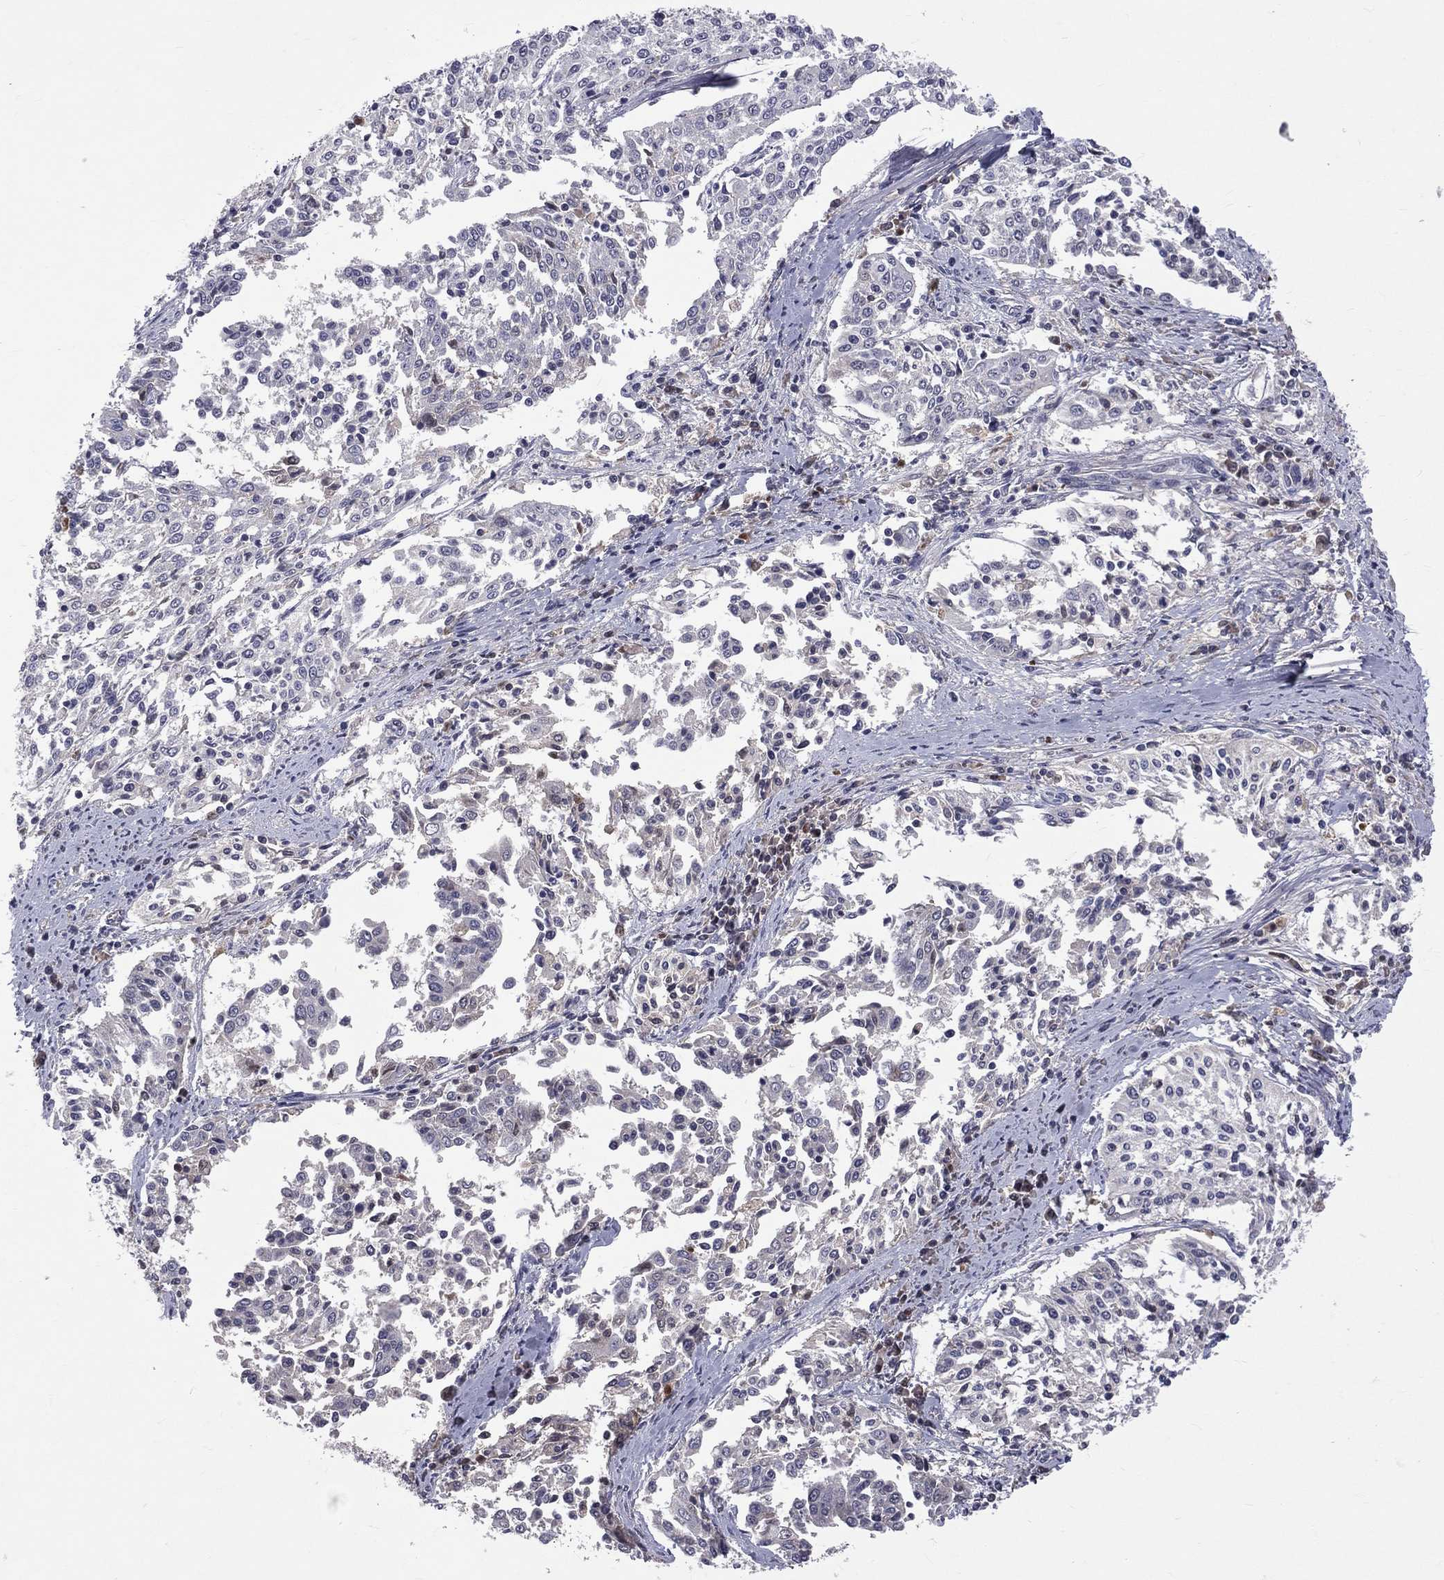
{"staining": {"intensity": "negative", "quantity": "none", "location": "none"}, "tissue": "cervical cancer", "cell_type": "Tumor cells", "image_type": "cancer", "snomed": [{"axis": "morphology", "description": "Squamous cell carcinoma, NOS"}, {"axis": "topography", "description": "Cervix"}], "caption": "The image demonstrates no staining of tumor cells in cervical squamous cell carcinoma.", "gene": "DSG4", "patient": {"sex": "female", "age": 41}}